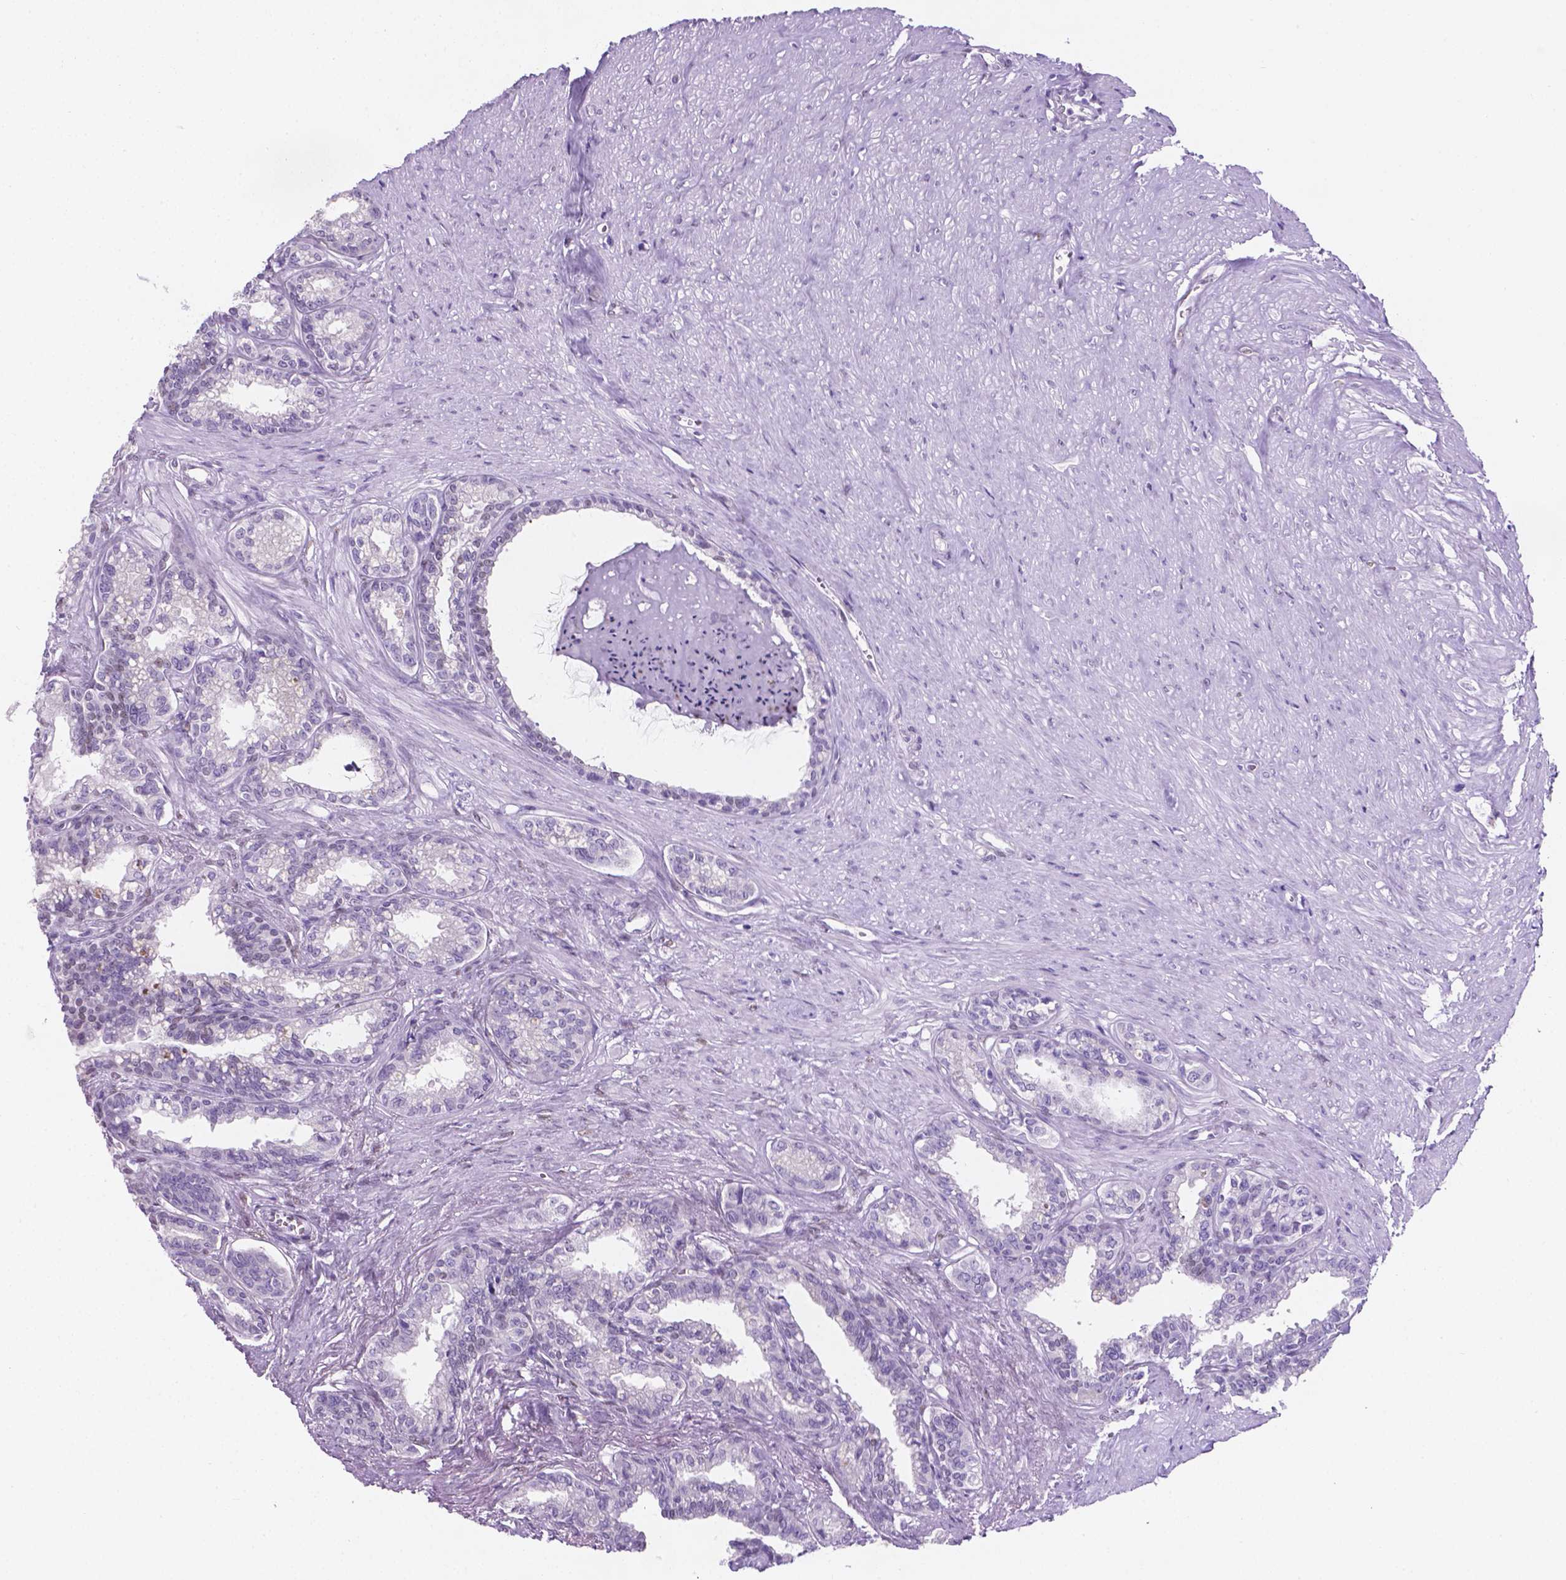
{"staining": {"intensity": "negative", "quantity": "none", "location": "none"}, "tissue": "seminal vesicle", "cell_type": "Glandular cells", "image_type": "normal", "snomed": [{"axis": "morphology", "description": "Normal tissue, NOS"}, {"axis": "morphology", "description": "Urothelial carcinoma, NOS"}, {"axis": "topography", "description": "Urinary bladder"}, {"axis": "topography", "description": "Seminal veicle"}], "caption": "Glandular cells show no significant protein staining in benign seminal vesicle. Nuclei are stained in blue.", "gene": "TMEM210", "patient": {"sex": "male", "age": 76}}